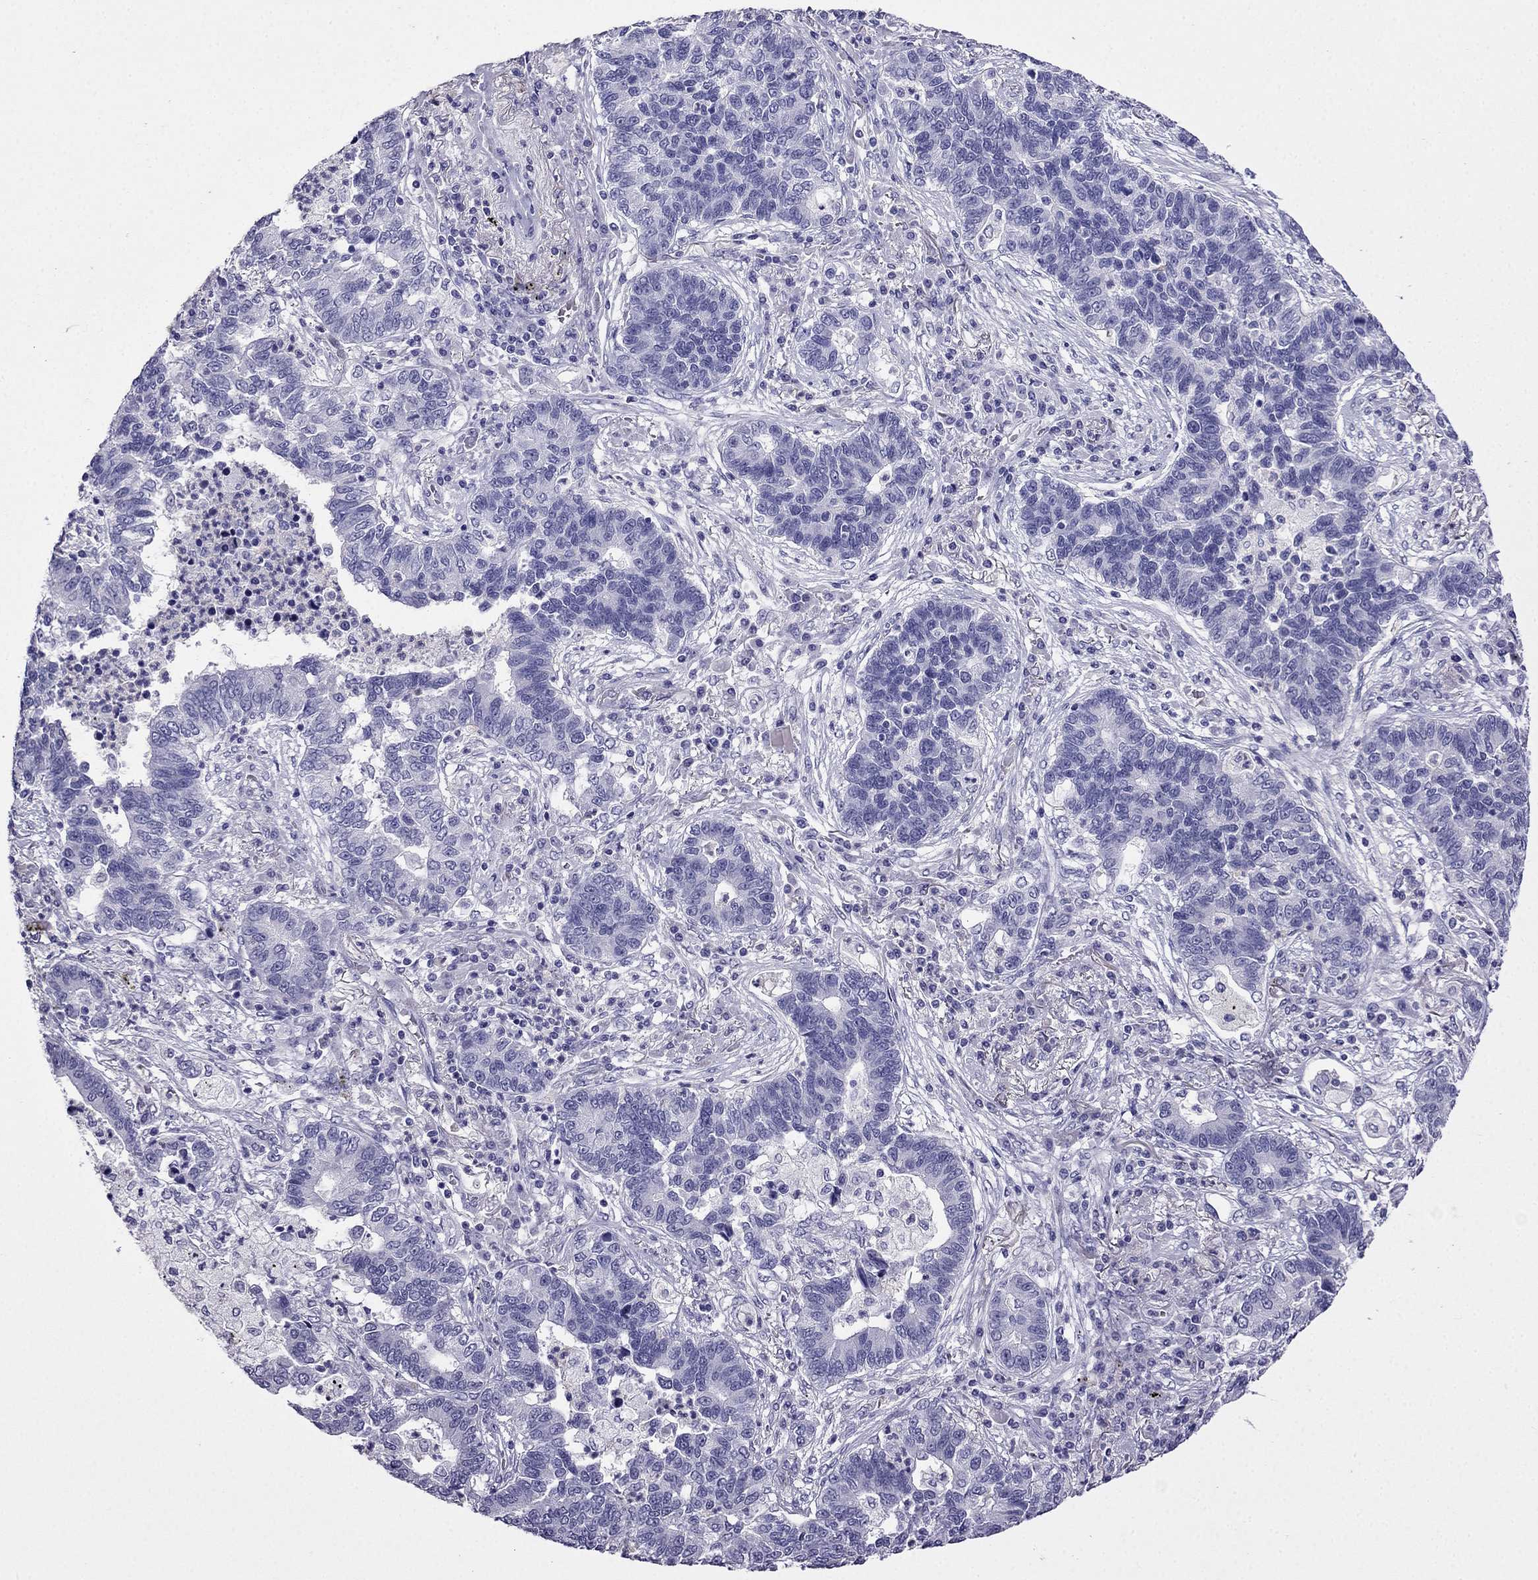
{"staining": {"intensity": "negative", "quantity": "none", "location": "none"}, "tissue": "lung cancer", "cell_type": "Tumor cells", "image_type": "cancer", "snomed": [{"axis": "morphology", "description": "Adenocarcinoma, NOS"}, {"axis": "topography", "description": "Lung"}], "caption": "Human adenocarcinoma (lung) stained for a protein using immunohistochemistry (IHC) reveals no positivity in tumor cells.", "gene": "CDHR4", "patient": {"sex": "female", "age": 57}}